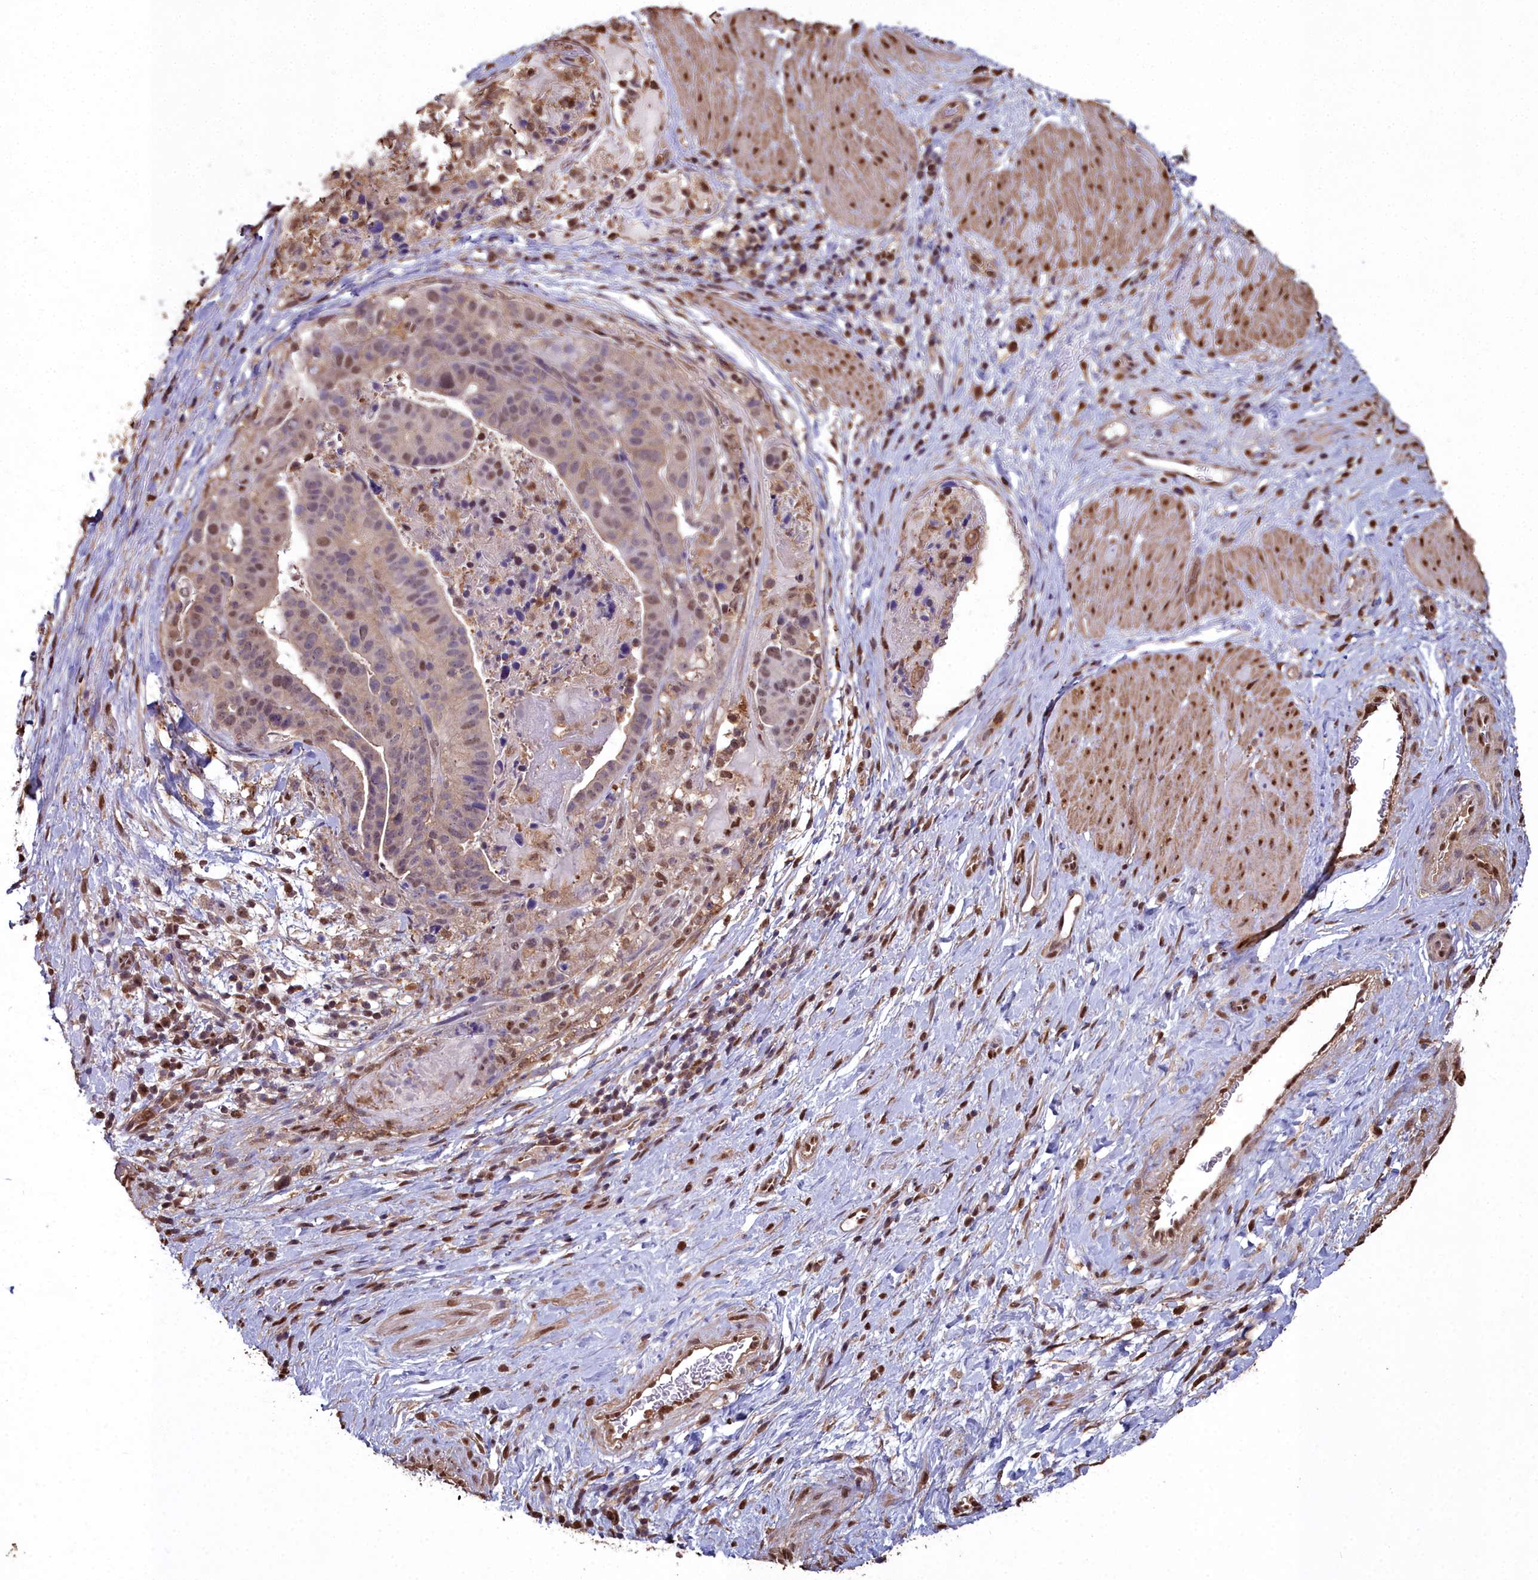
{"staining": {"intensity": "moderate", "quantity": "25%-75%", "location": "nuclear"}, "tissue": "stomach cancer", "cell_type": "Tumor cells", "image_type": "cancer", "snomed": [{"axis": "morphology", "description": "Adenocarcinoma, NOS"}, {"axis": "topography", "description": "Stomach"}], "caption": "Human stomach cancer stained with a protein marker demonstrates moderate staining in tumor cells.", "gene": "GAPDH", "patient": {"sex": "male", "age": 48}}